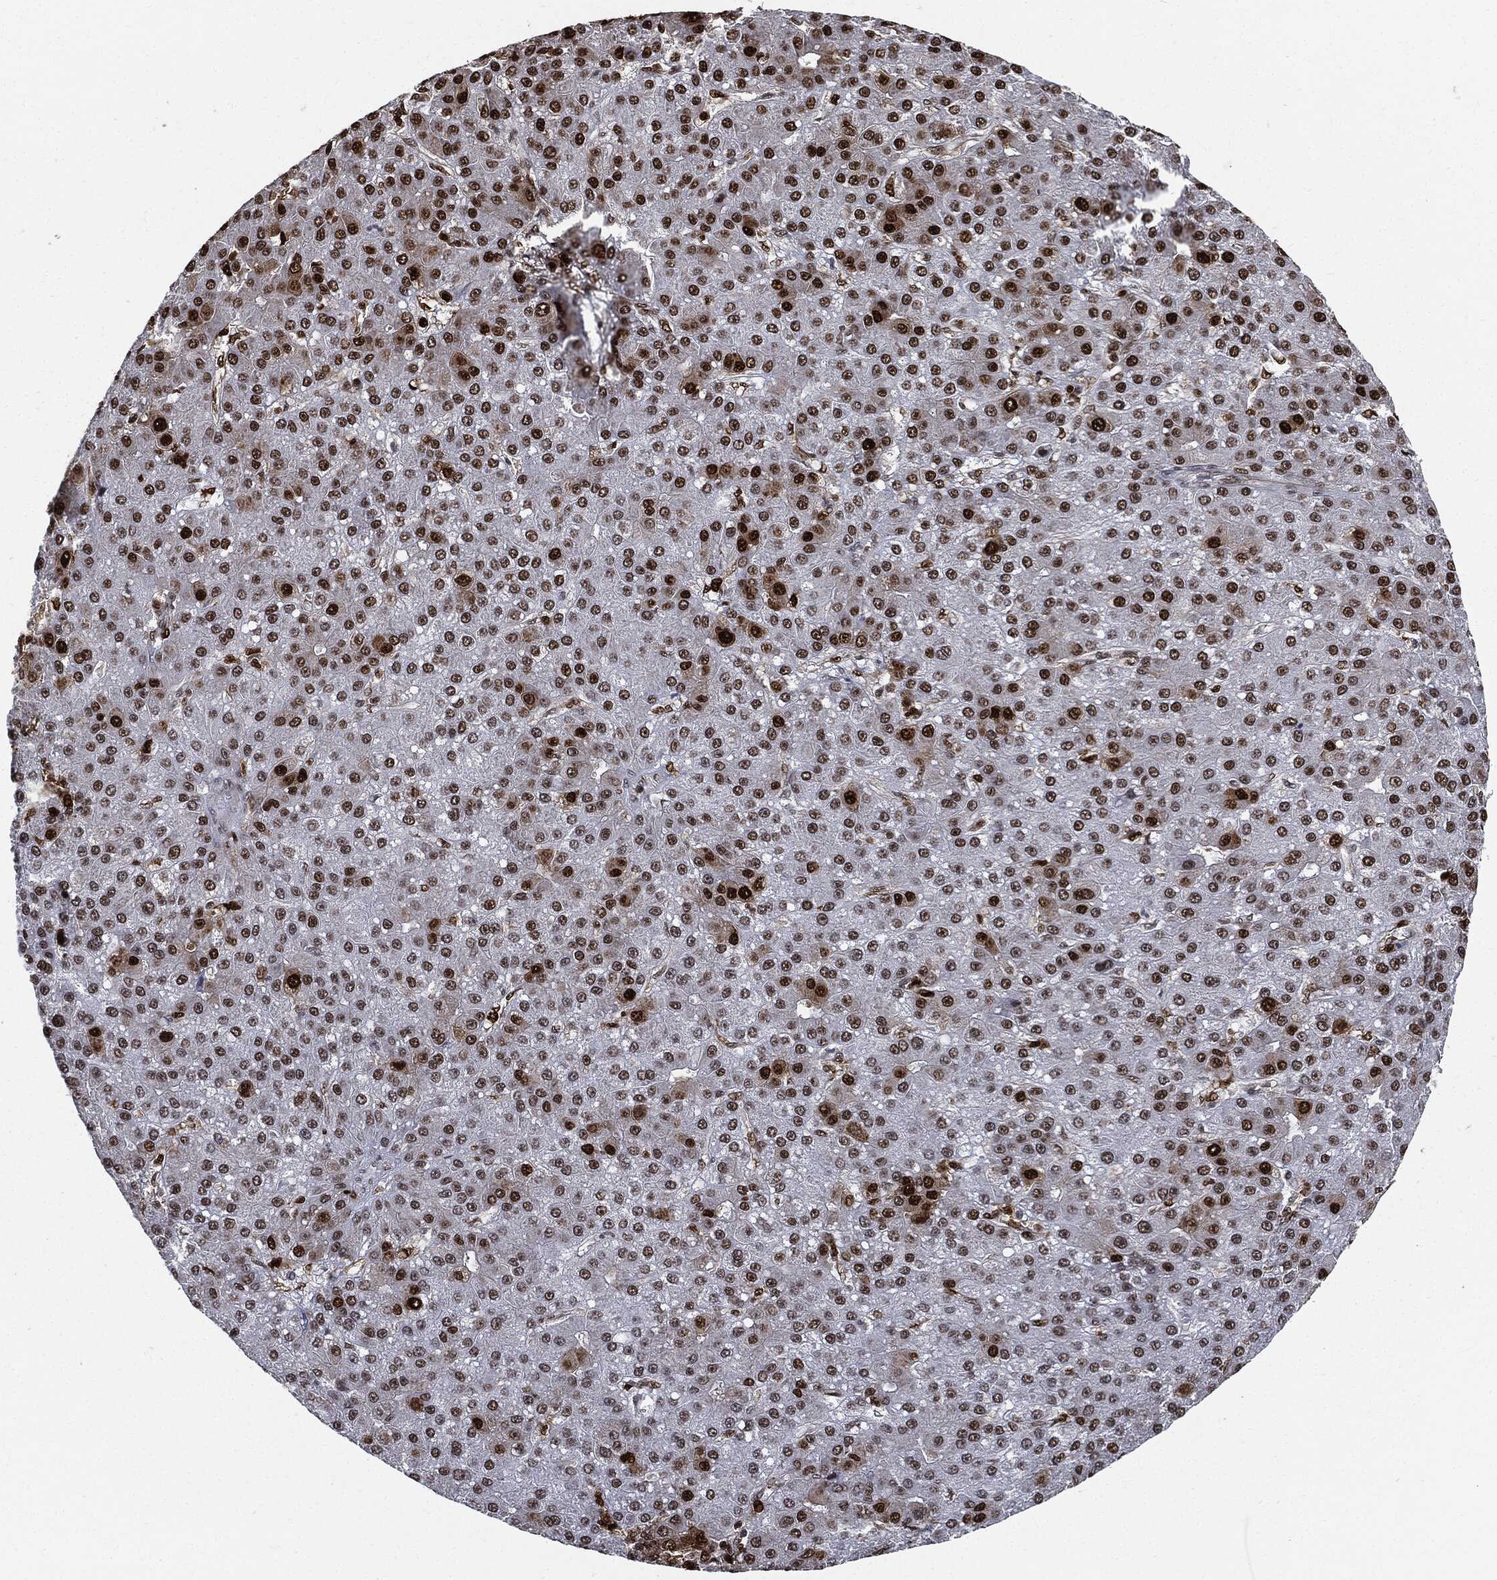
{"staining": {"intensity": "strong", "quantity": "<25%", "location": "nuclear"}, "tissue": "liver cancer", "cell_type": "Tumor cells", "image_type": "cancer", "snomed": [{"axis": "morphology", "description": "Carcinoma, Hepatocellular, NOS"}, {"axis": "topography", "description": "Liver"}], "caption": "Protein analysis of hepatocellular carcinoma (liver) tissue displays strong nuclear expression in about <25% of tumor cells. (DAB (3,3'-diaminobenzidine) IHC, brown staining for protein, blue staining for nuclei).", "gene": "PCNA", "patient": {"sex": "male", "age": 67}}